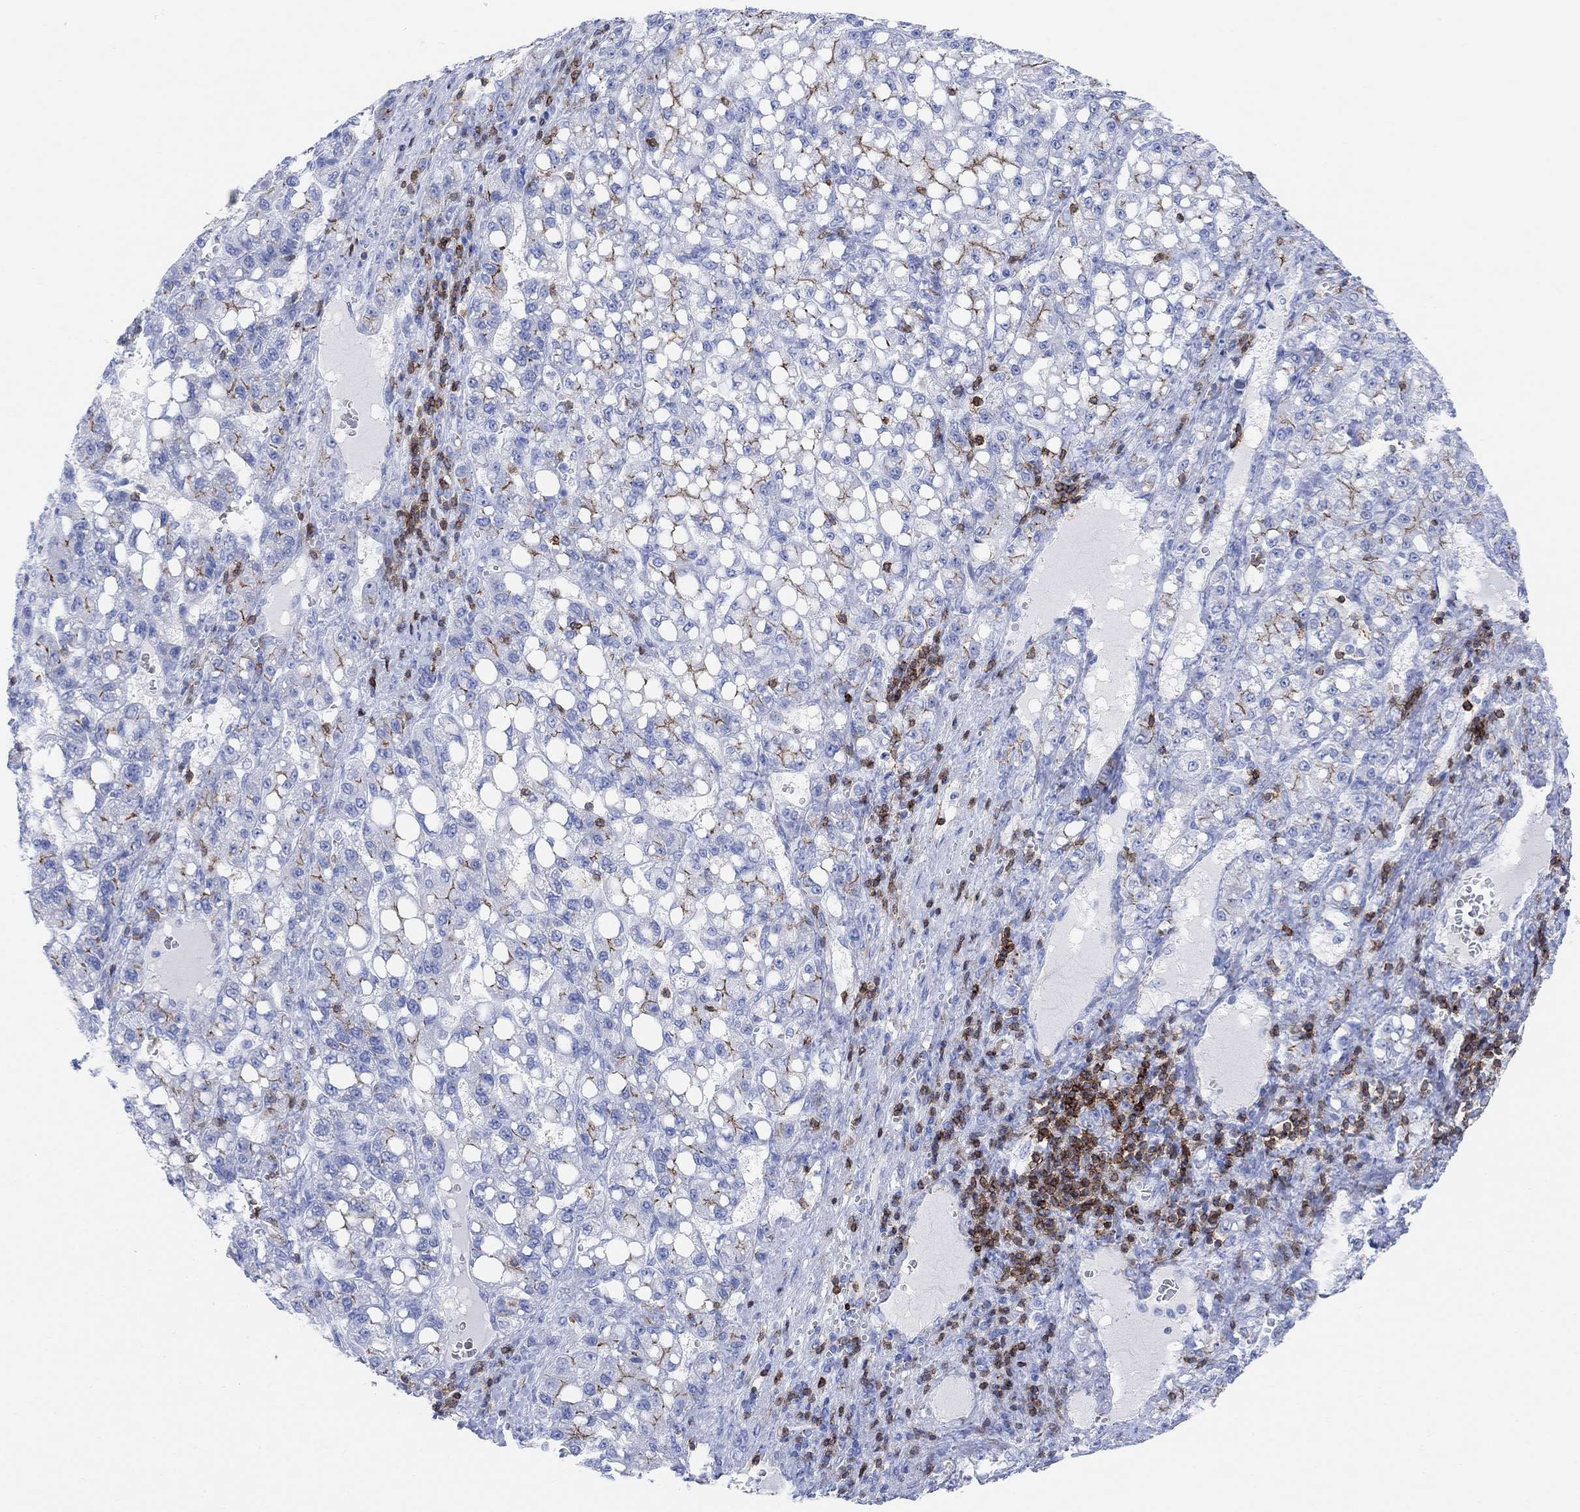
{"staining": {"intensity": "moderate", "quantity": "<25%", "location": "cytoplasmic/membranous"}, "tissue": "liver cancer", "cell_type": "Tumor cells", "image_type": "cancer", "snomed": [{"axis": "morphology", "description": "Carcinoma, Hepatocellular, NOS"}, {"axis": "topography", "description": "Liver"}], "caption": "Immunohistochemical staining of human liver cancer (hepatocellular carcinoma) shows low levels of moderate cytoplasmic/membranous positivity in approximately <25% of tumor cells. (IHC, brightfield microscopy, high magnification).", "gene": "GPR65", "patient": {"sex": "female", "age": 65}}